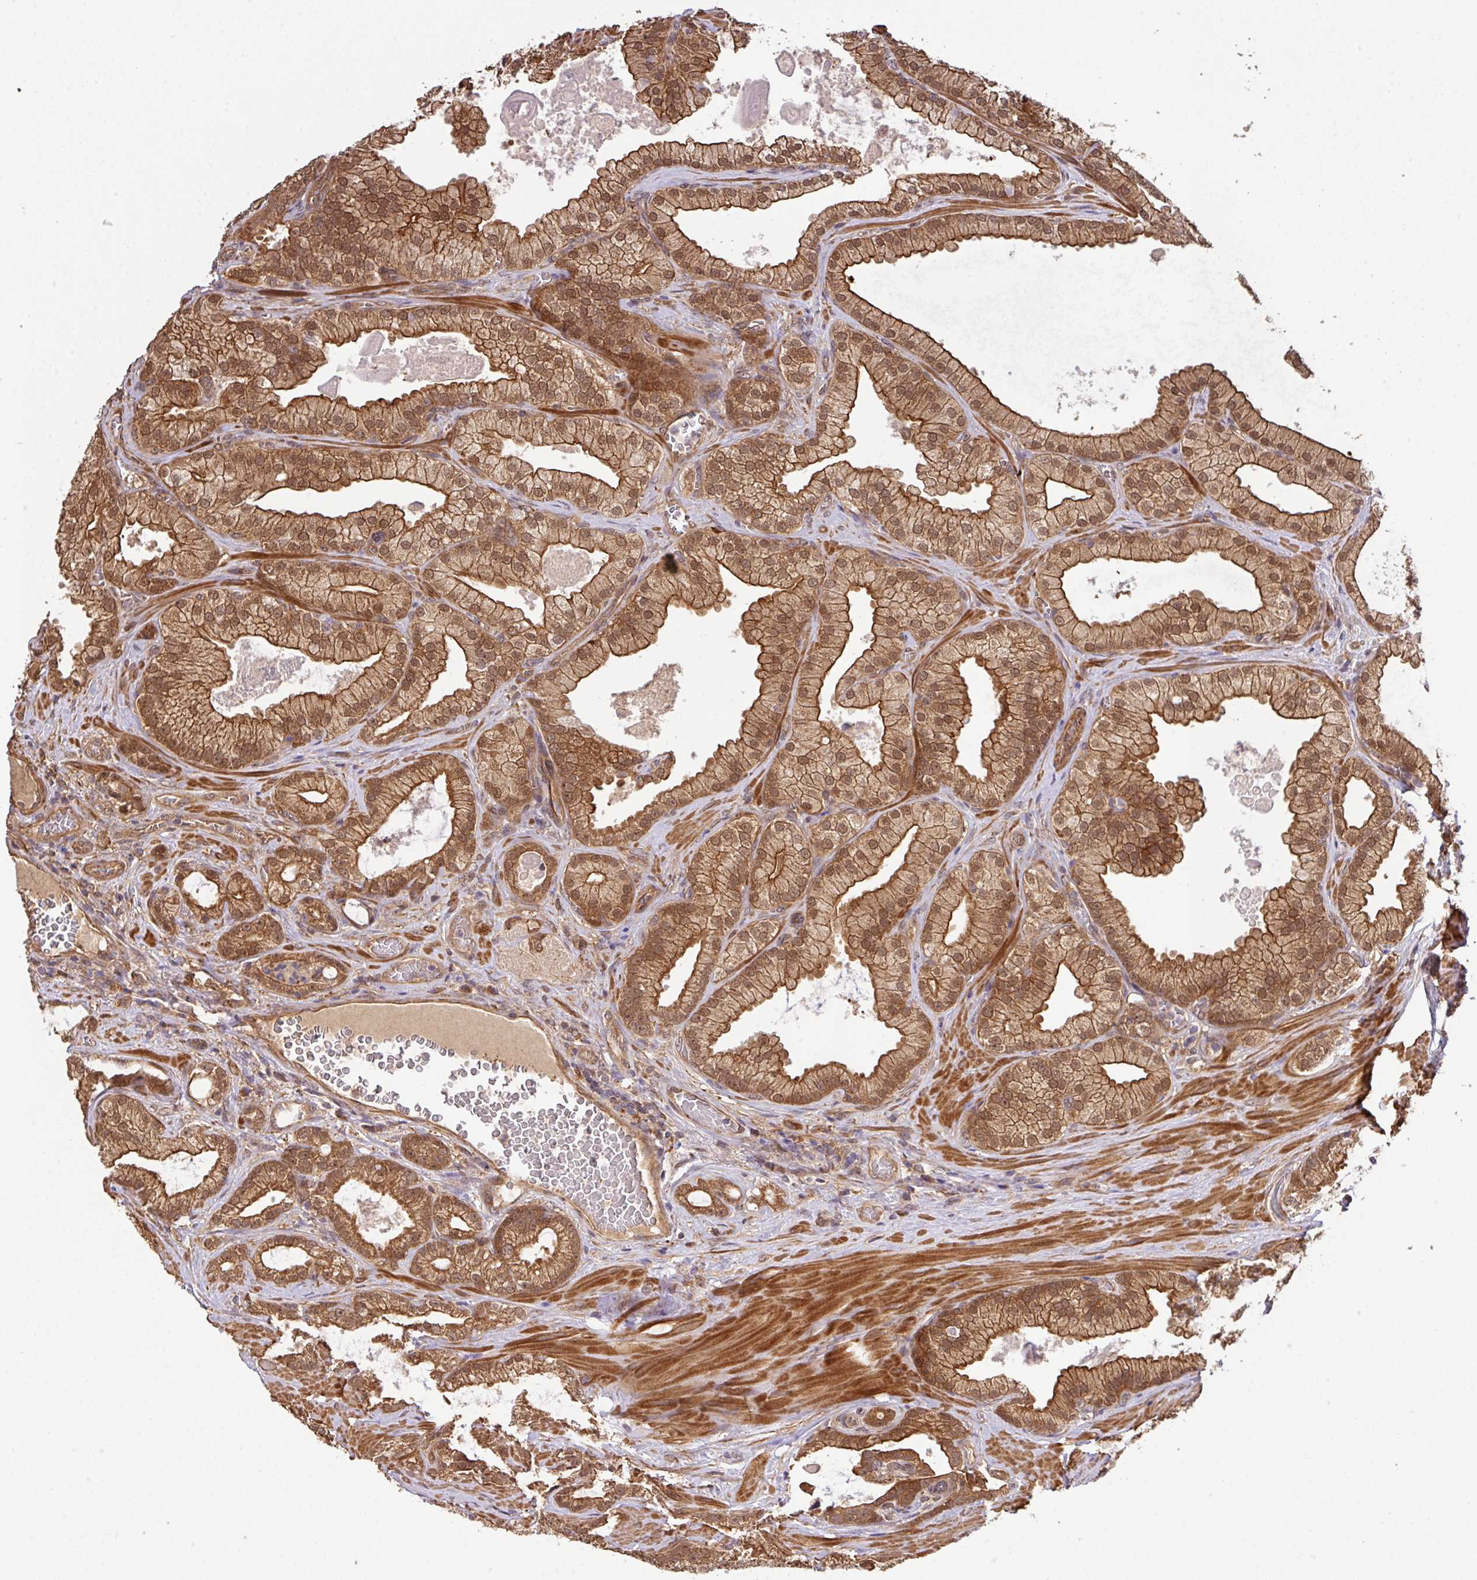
{"staining": {"intensity": "strong", "quantity": ">75%", "location": "cytoplasmic/membranous,nuclear"}, "tissue": "prostate cancer", "cell_type": "Tumor cells", "image_type": "cancer", "snomed": [{"axis": "morphology", "description": "Adenocarcinoma, High grade"}, {"axis": "topography", "description": "Prostate"}], "caption": "Brown immunohistochemical staining in human prostate cancer (high-grade adenocarcinoma) displays strong cytoplasmic/membranous and nuclear positivity in approximately >75% of tumor cells.", "gene": "ARPIN", "patient": {"sex": "male", "age": 68}}